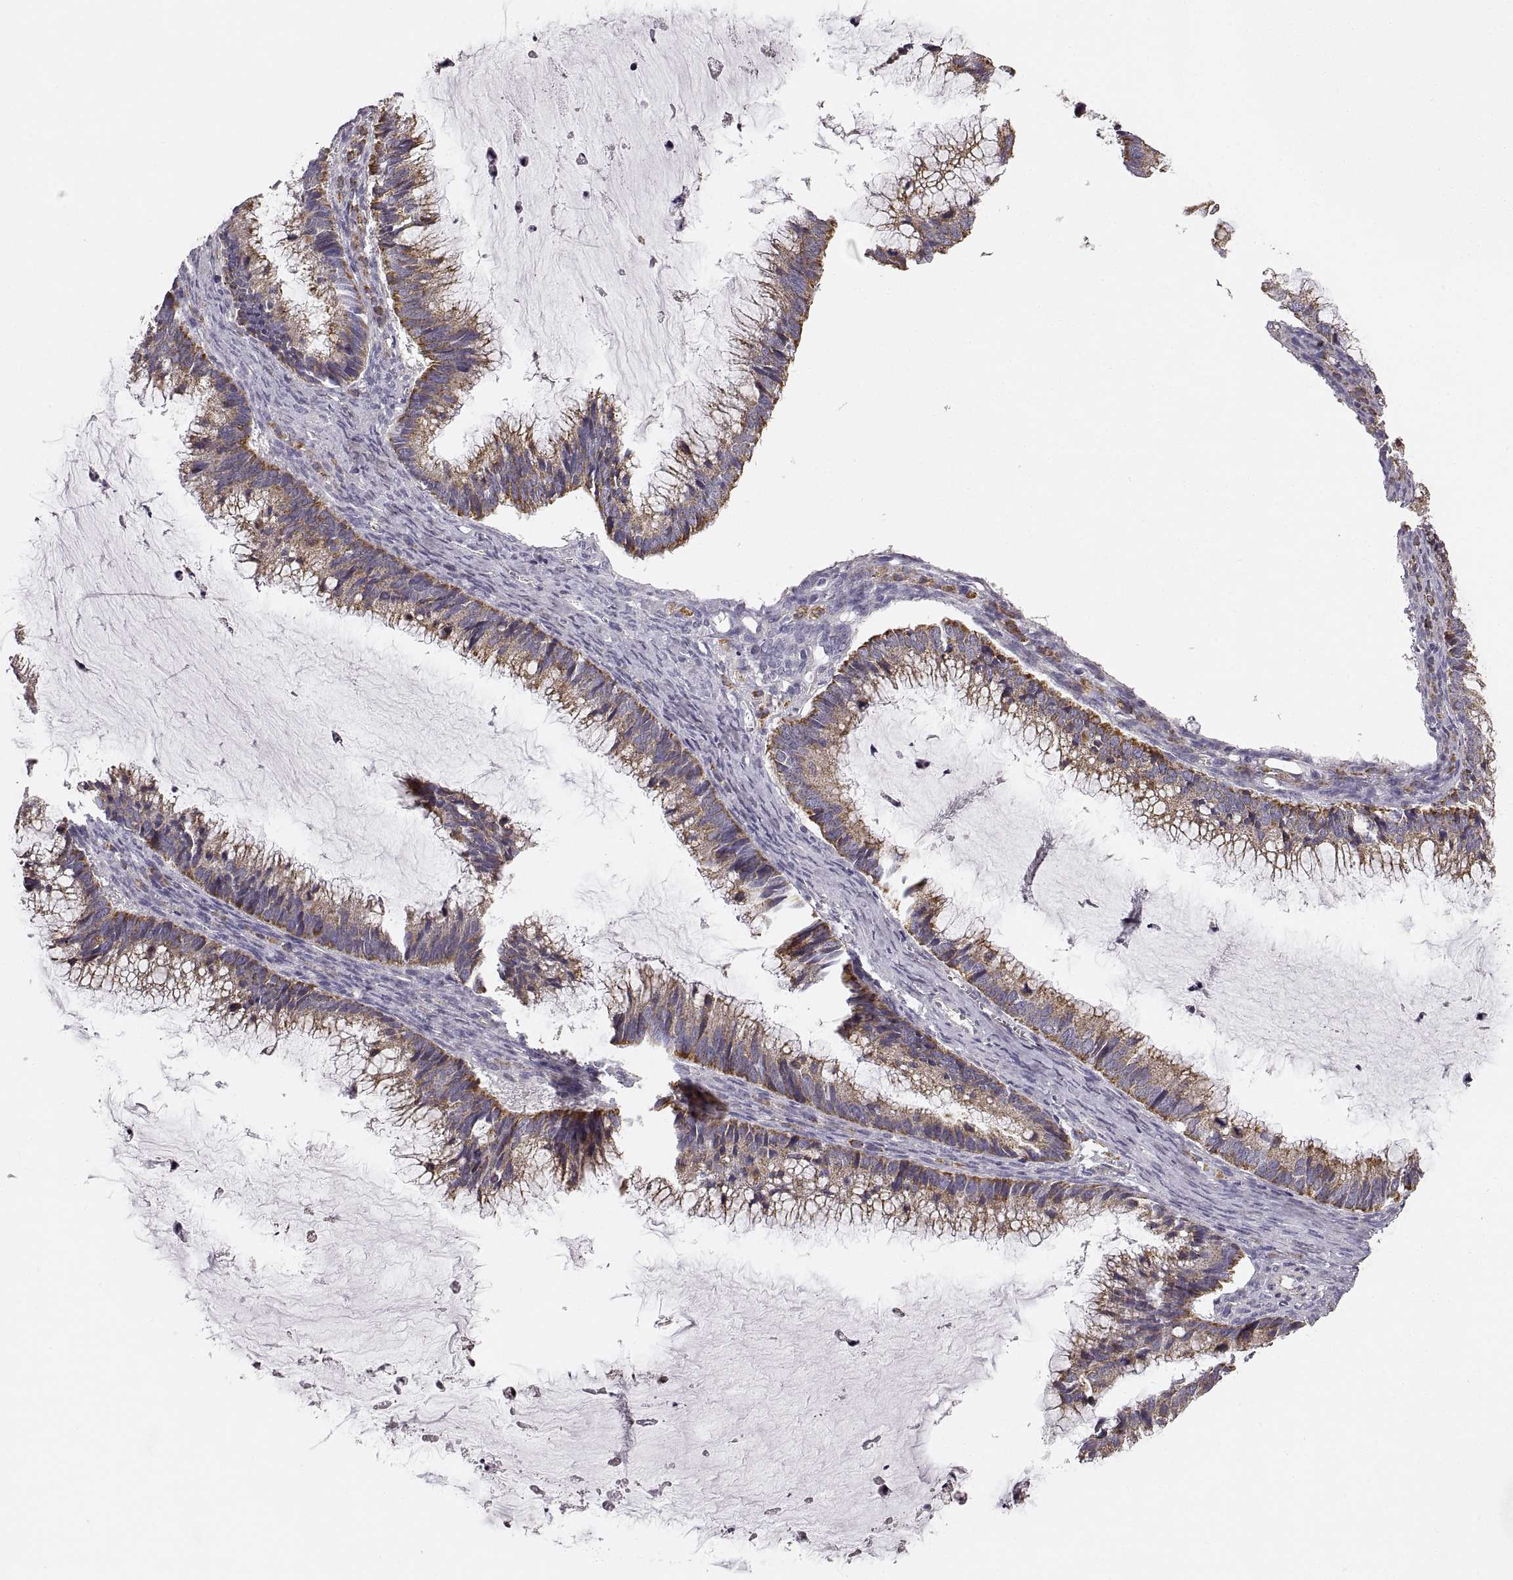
{"staining": {"intensity": "weak", "quantity": ">75%", "location": "cytoplasmic/membranous"}, "tissue": "ovarian cancer", "cell_type": "Tumor cells", "image_type": "cancer", "snomed": [{"axis": "morphology", "description": "Cystadenocarcinoma, mucinous, NOS"}, {"axis": "topography", "description": "Ovary"}], "caption": "High-magnification brightfield microscopy of mucinous cystadenocarcinoma (ovarian) stained with DAB (brown) and counterstained with hematoxylin (blue). tumor cells exhibit weak cytoplasmic/membranous staining is appreciated in about>75% of cells.", "gene": "RDH13", "patient": {"sex": "female", "age": 38}}